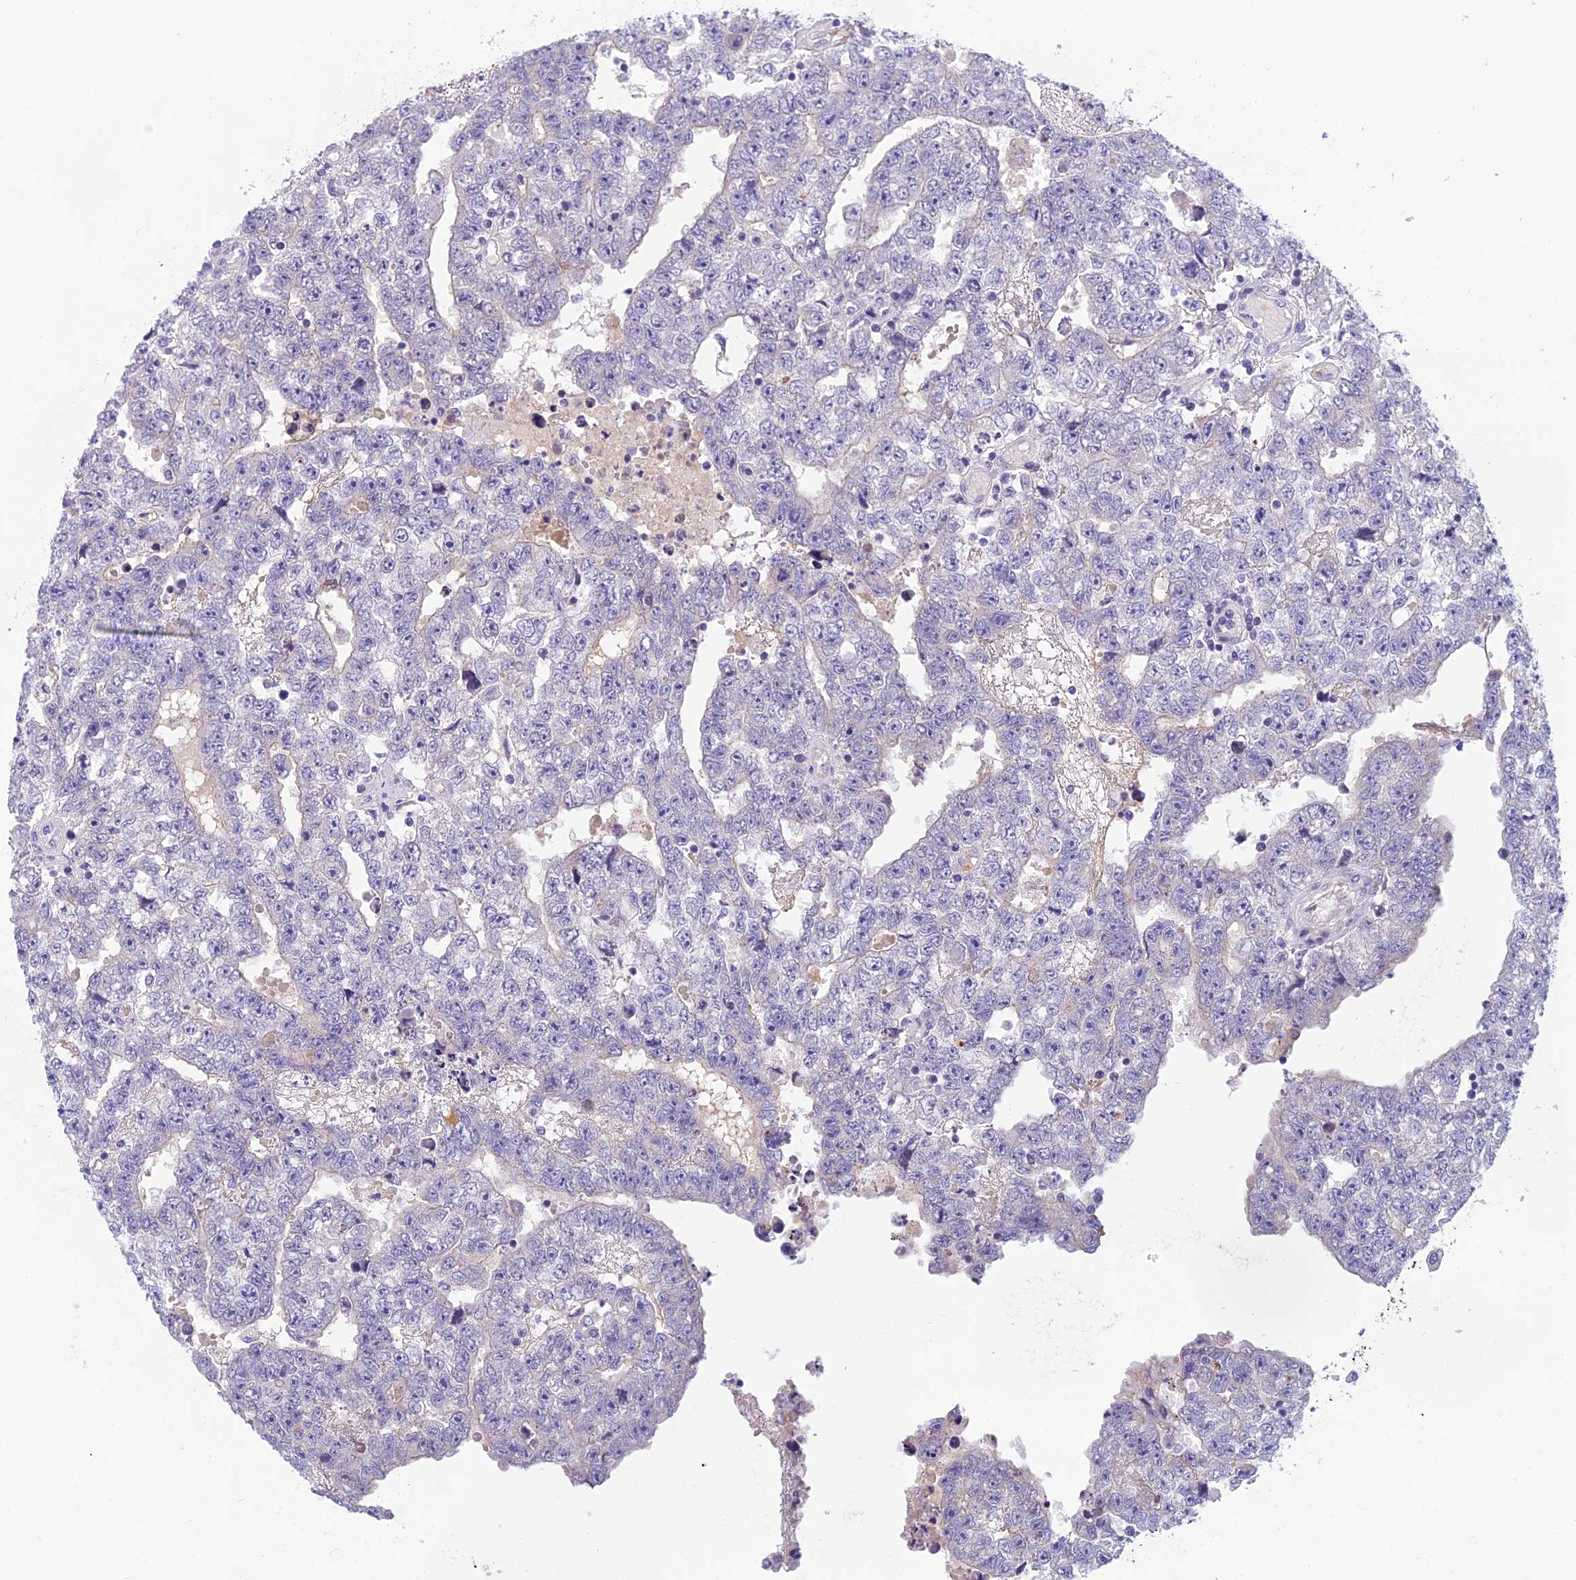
{"staining": {"intensity": "negative", "quantity": "none", "location": "none"}, "tissue": "testis cancer", "cell_type": "Tumor cells", "image_type": "cancer", "snomed": [{"axis": "morphology", "description": "Carcinoma, Embryonal, NOS"}, {"axis": "topography", "description": "Testis"}], "caption": "DAB (3,3'-diaminobenzidine) immunohistochemical staining of testis embryonal carcinoma shows no significant staining in tumor cells.", "gene": "RBM41", "patient": {"sex": "male", "age": 25}}